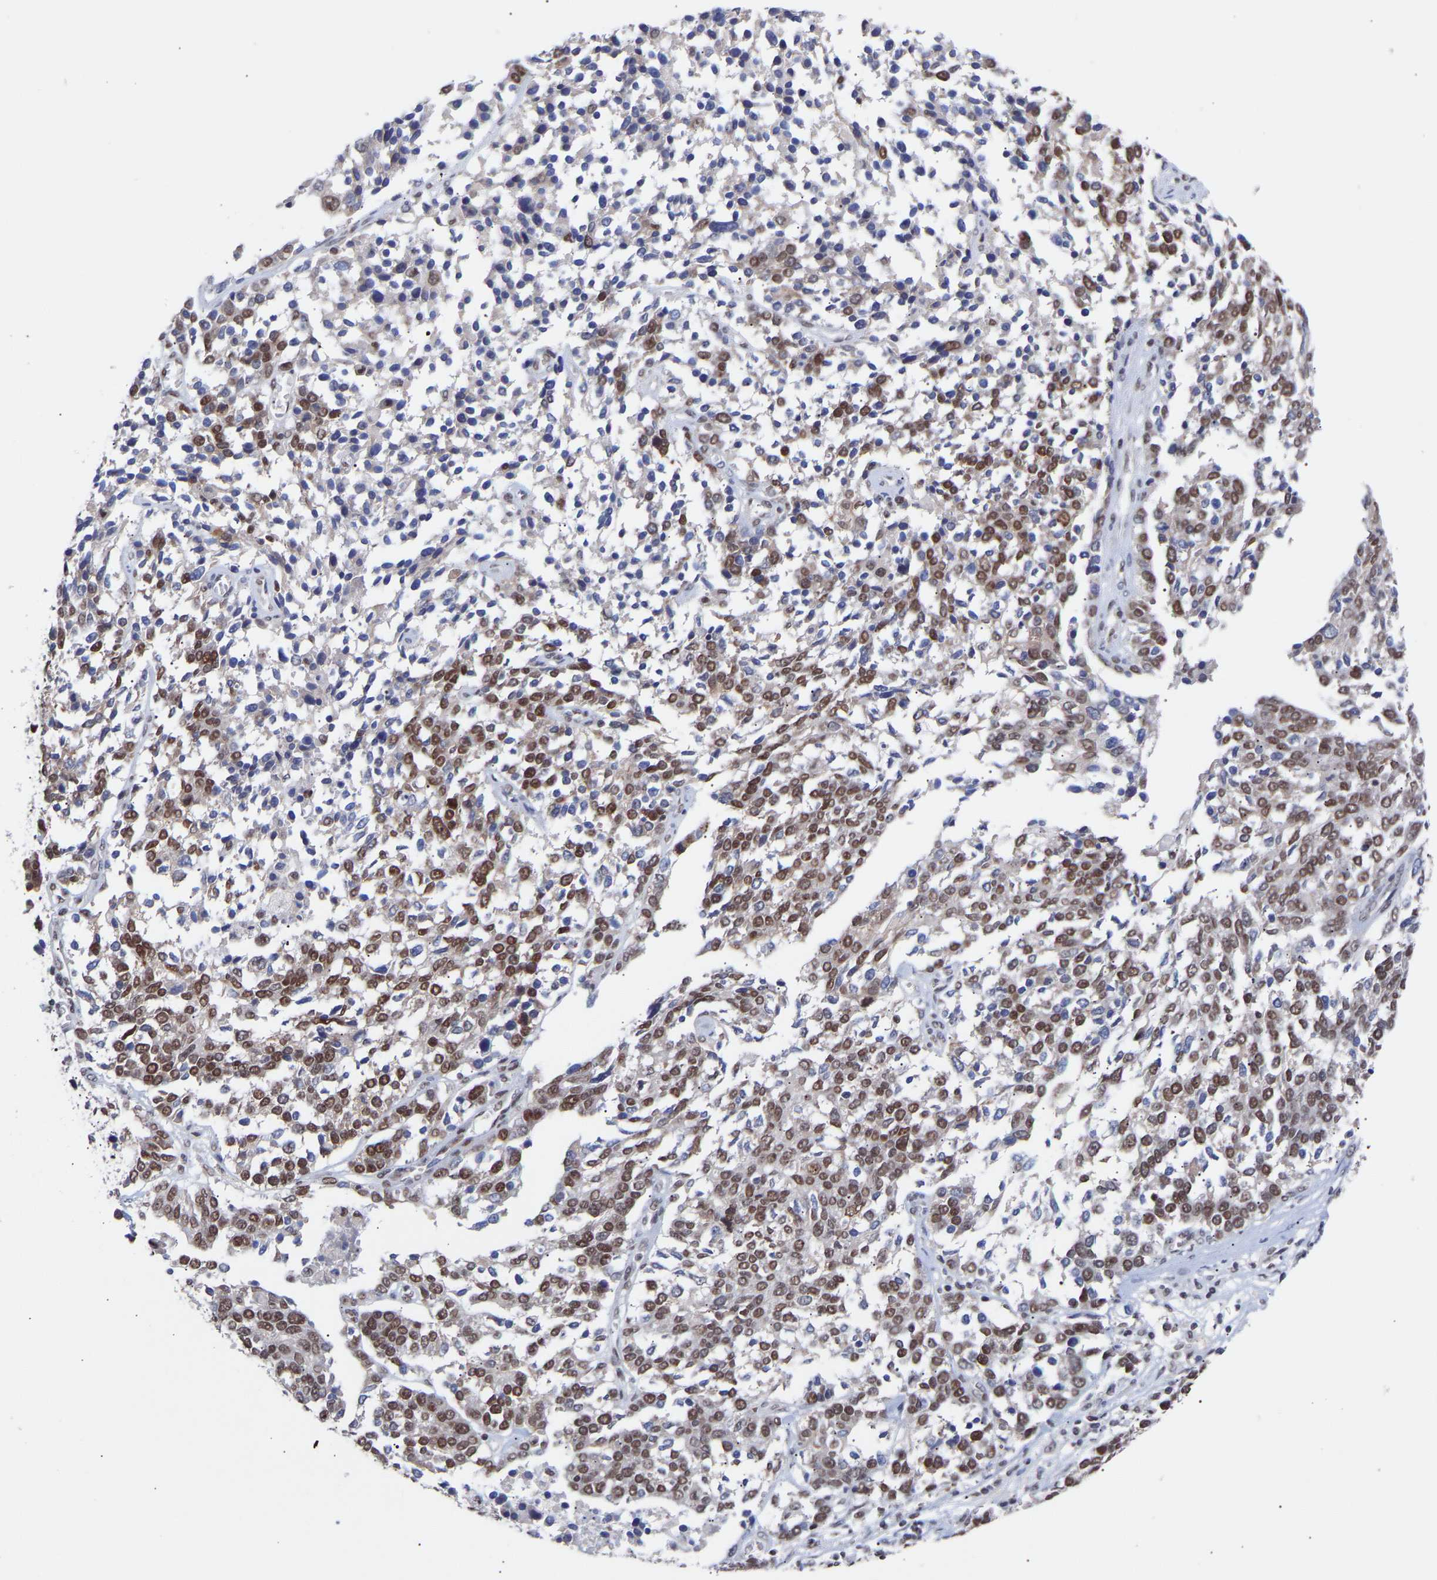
{"staining": {"intensity": "moderate", "quantity": ">75%", "location": "nuclear"}, "tissue": "ovarian cancer", "cell_type": "Tumor cells", "image_type": "cancer", "snomed": [{"axis": "morphology", "description": "Cystadenocarcinoma, serous, NOS"}, {"axis": "topography", "description": "Ovary"}], "caption": "Ovarian serous cystadenocarcinoma tissue displays moderate nuclear expression in approximately >75% of tumor cells, visualized by immunohistochemistry.", "gene": "RBM15", "patient": {"sex": "female", "age": 44}}